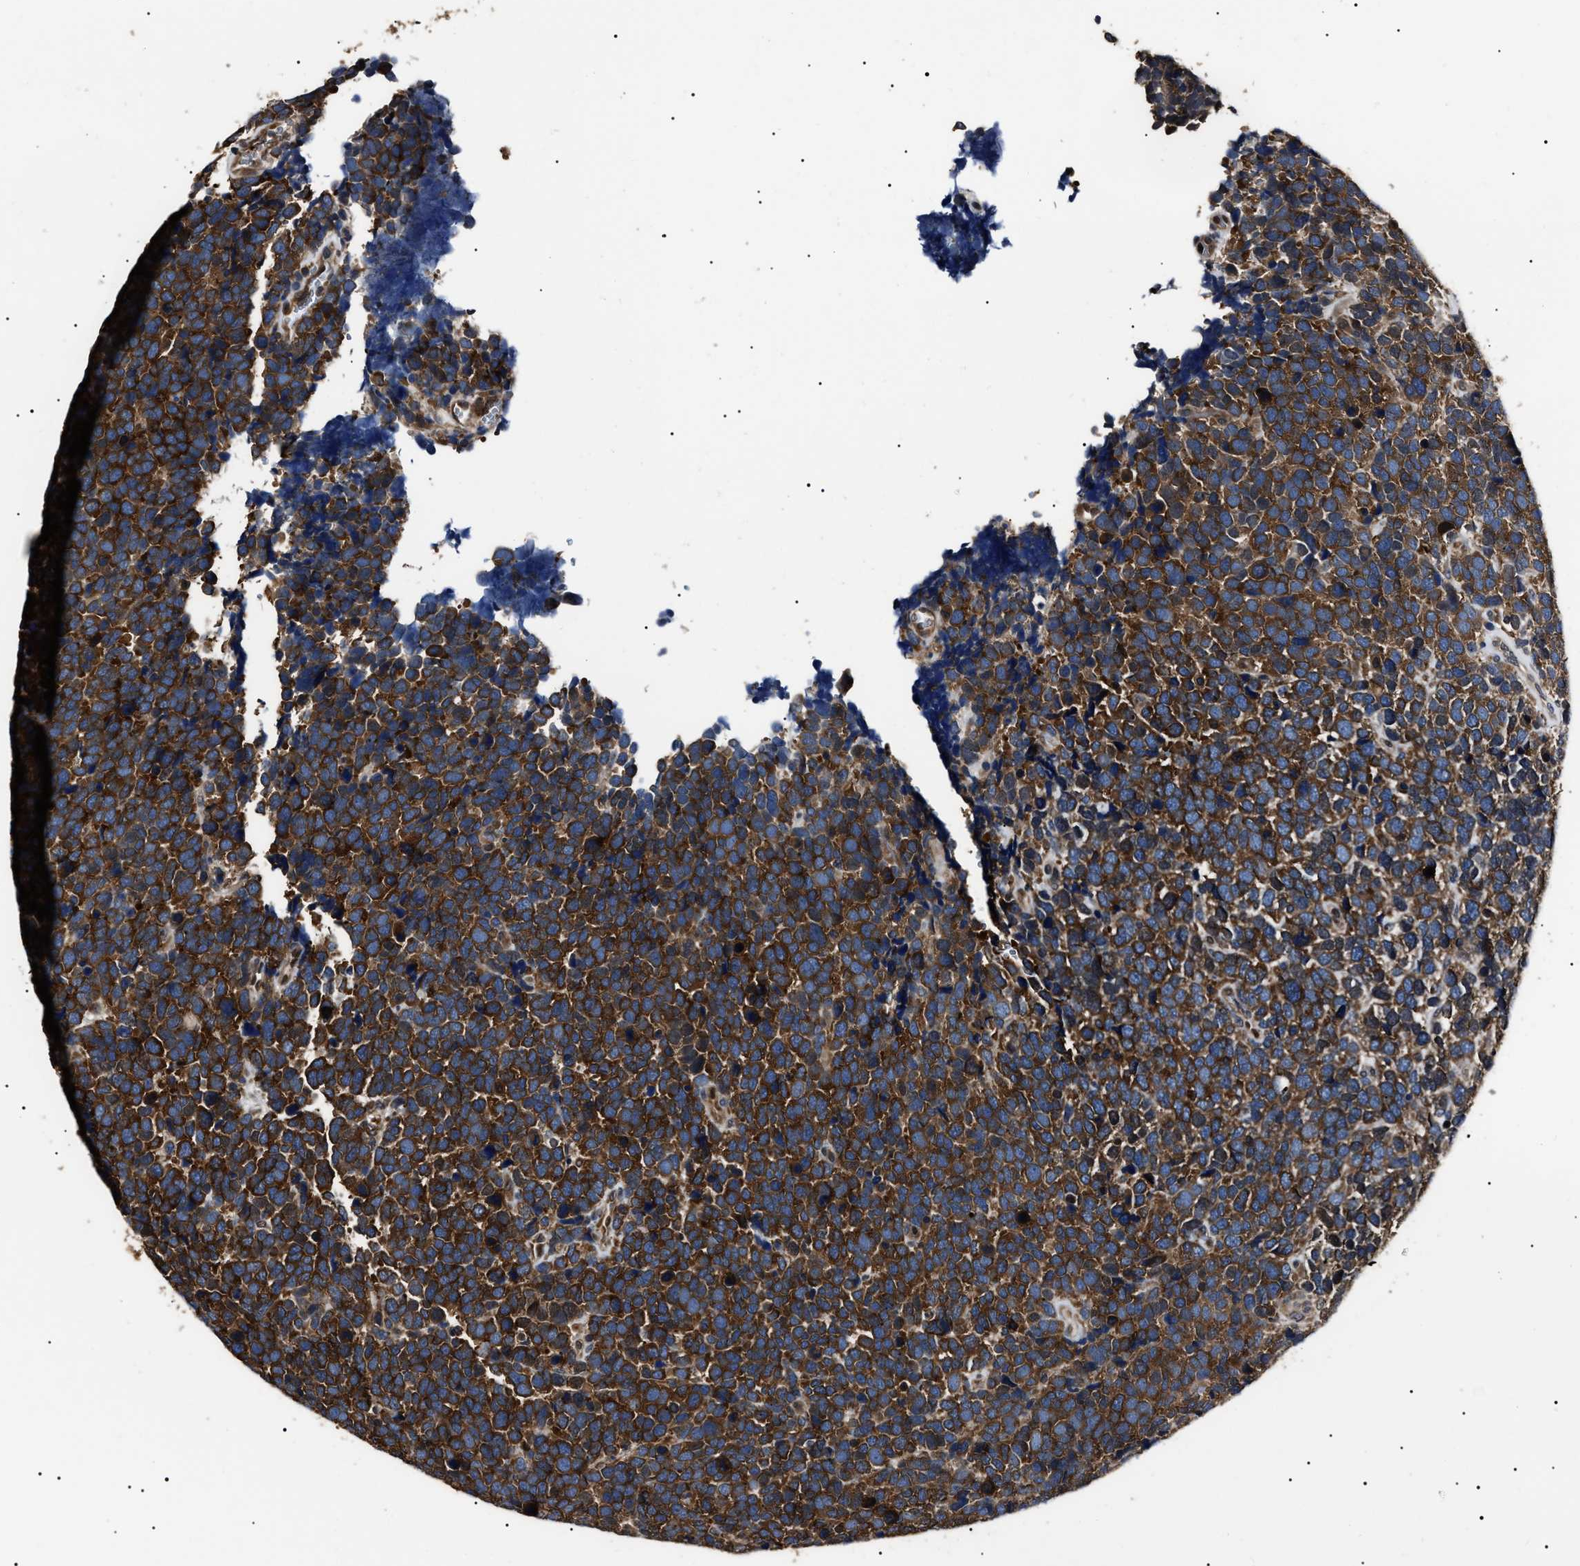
{"staining": {"intensity": "strong", "quantity": ">75%", "location": "cytoplasmic/membranous"}, "tissue": "urothelial cancer", "cell_type": "Tumor cells", "image_type": "cancer", "snomed": [{"axis": "morphology", "description": "Urothelial carcinoma, High grade"}, {"axis": "topography", "description": "Urinary bladder"}], "caption": "Urothelial cancer tissue shows strong cytoplasmic/membranous expression in approximately >75% of tumor cells, visualized by immunohistochemistry.", "gene": "CCT8", "patient": {"sex": "female", "age": 82}}